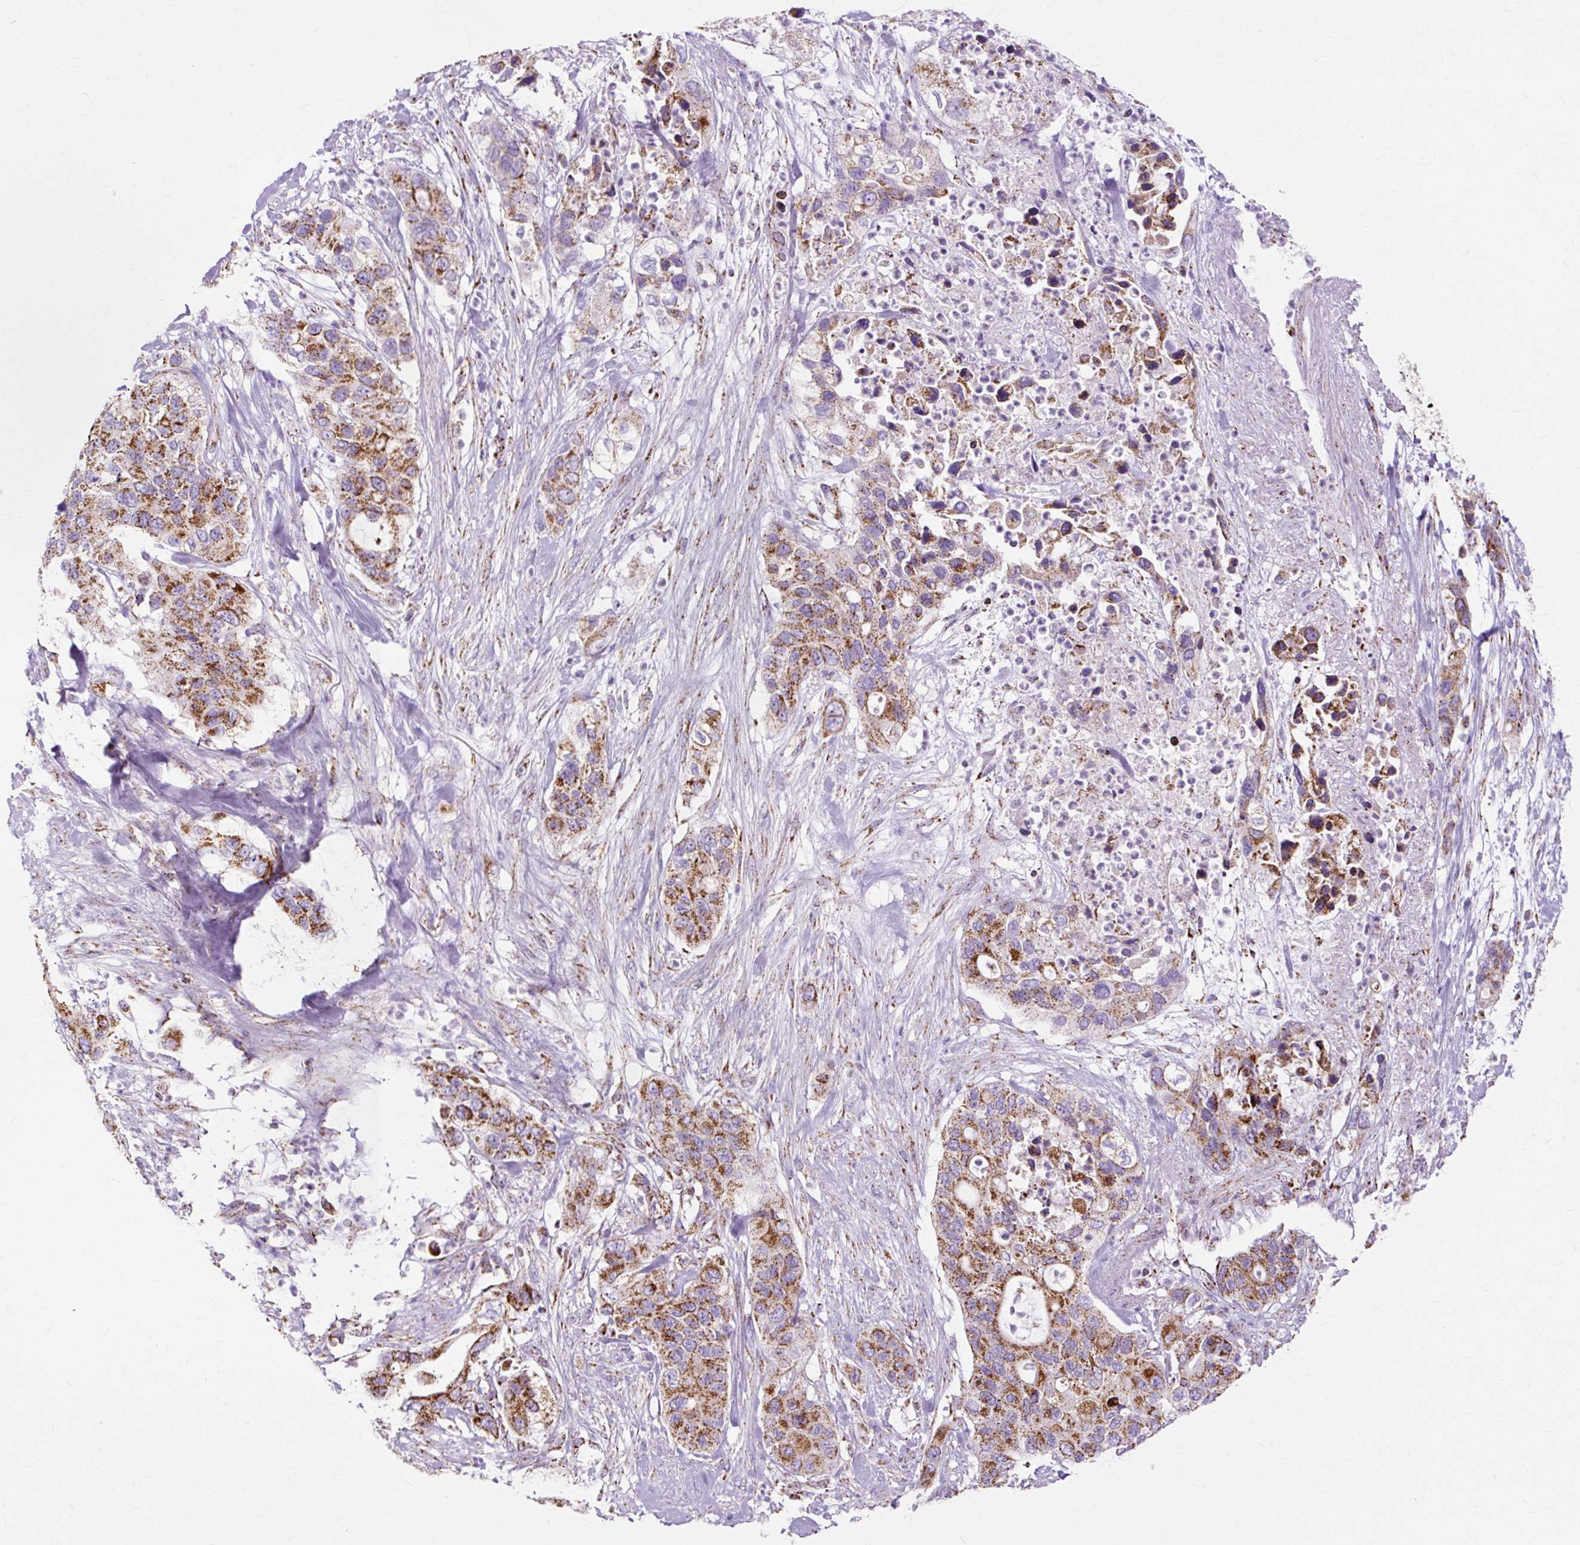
{"staining": {"intensity": "strong", "quantity": ">75%", "location": "cytoplasmic/membranous"}, "tissue": "pancreatic cancer", "cell_type": "Tumor cells", "image_type": "cancer", "snomed": [{"axis": "morphology", "description": "Adenocarcinoma, NOS"}, {"axis": "topography", "description": "Pancreas"}], "caption": "Human adenocarcinoma (pancreatic) stained with a brown dye reveals strong cytoplasmic/membranous positive positivity in approximately >75% of tumor cells.", "gene": "DLAT", "patient": {"sex": "female", "age": 71}}